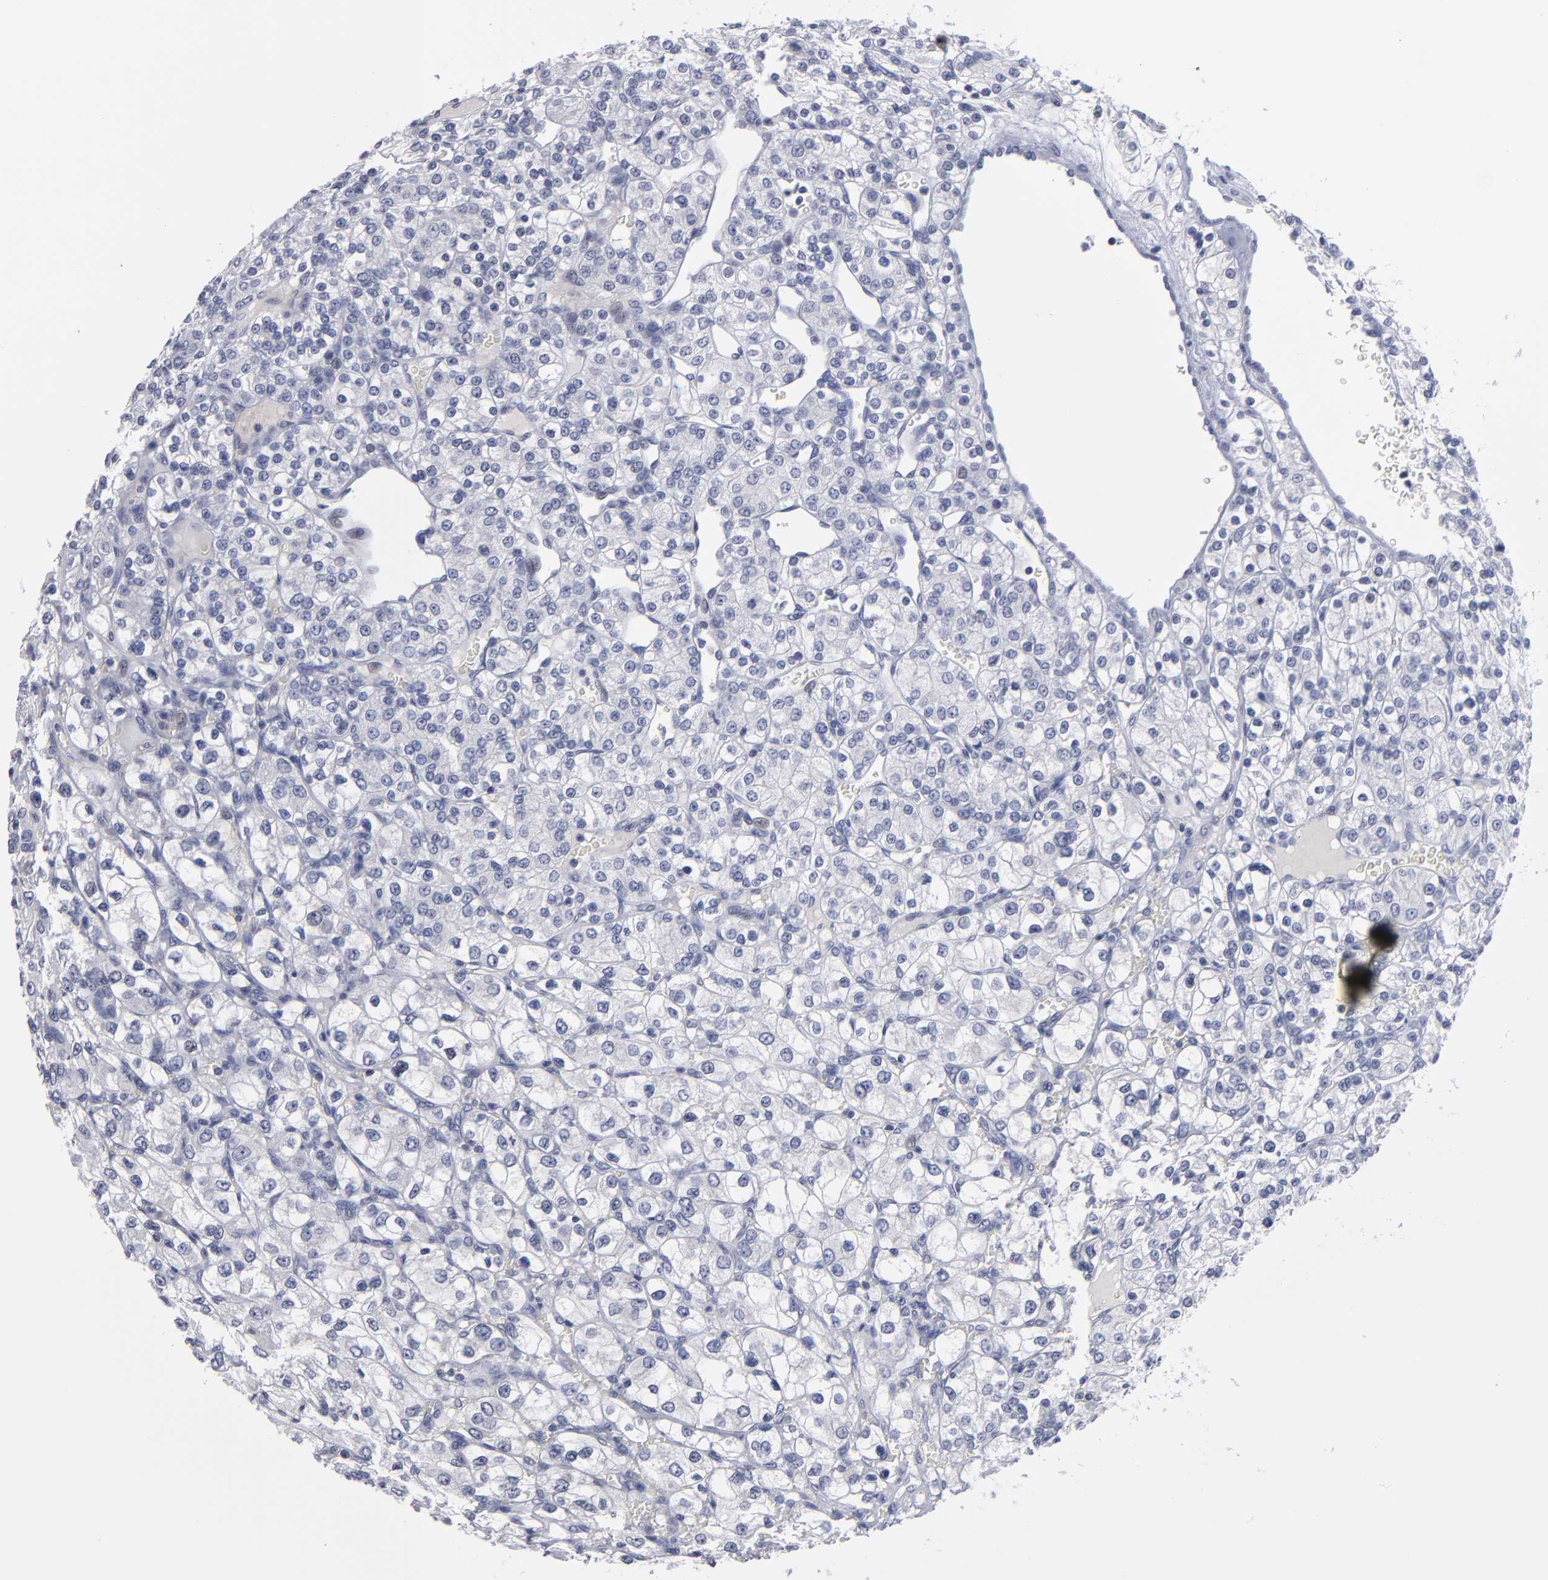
{"staining": {"intensity": "negative", "quantity": "none", "location": "none"}, "tissue": "renal cancer", "cell_type": "Tumor cells", "image_type": "cancer", "snomed": [{"axis": "morphology", "description": "Adenocarcinoma, NOS"}, {"axis": "topography", "description": "Kidney"}], "caption": "An image of human renal cancer is negative for staining in tumor cells.", "gene": "RPH3A", "patient": {"sex": "female", "age": 62}}